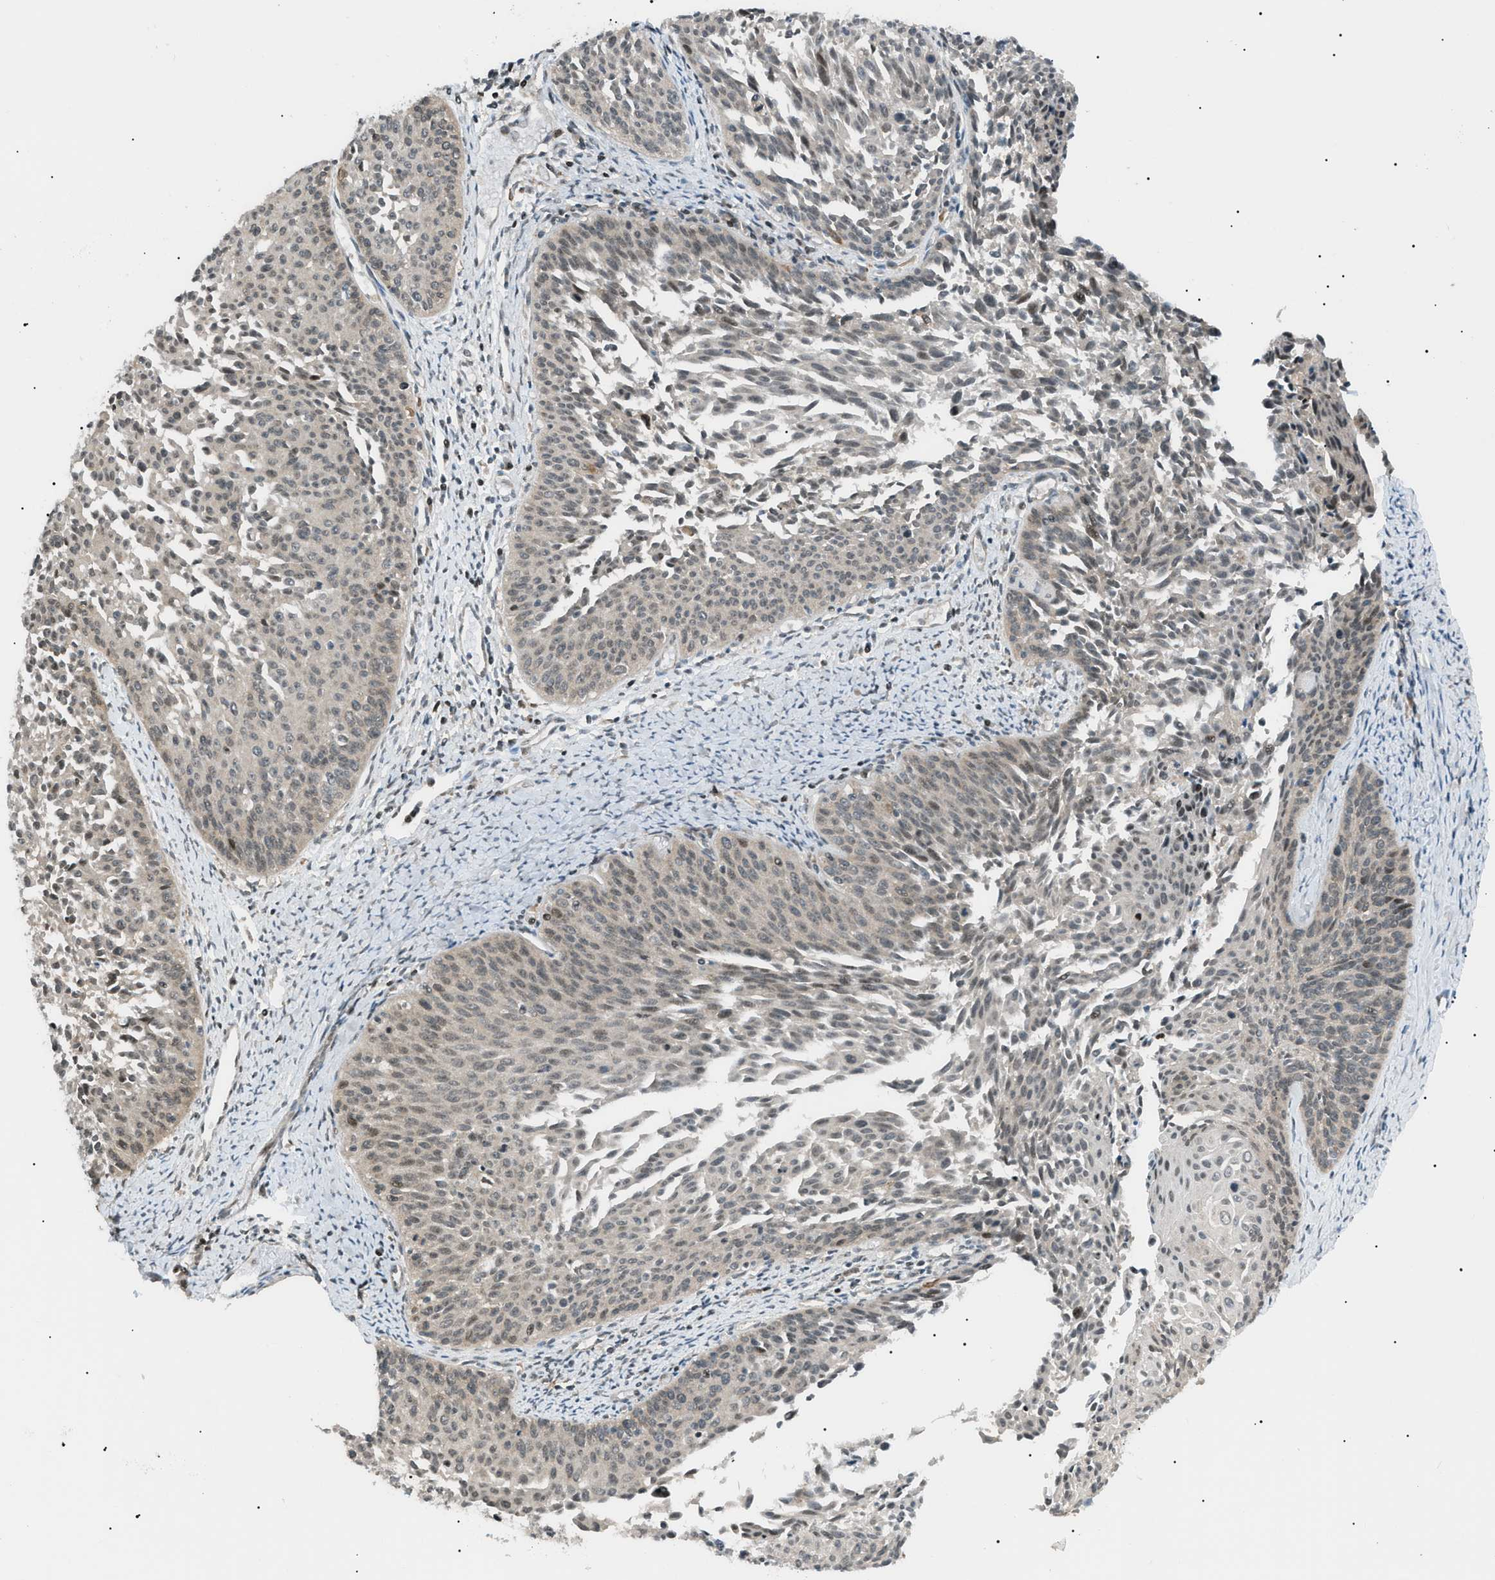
{"staining": {"intensity": "weak", "quantity": ">75%", "location": "cytoplasmic/membranous,nuclear"}, "tissue": "cervical cancer", "cell_type": "Tumor cells", "image_type": "cancer", "snomed": [{"axis": "morphology", "description": "Squamous cell carcinoma, NOS"}, {"axis": "topography", "description": "Cervix"}], "caption": "Immunohistochemical staining of human cervical cancer reveals weak cytoplasmic/membranous and nuclear protein positivity in about >75% of tumor cells.", "gene": "LPIN2", "patient": {"sex": "female", "age": 55}}